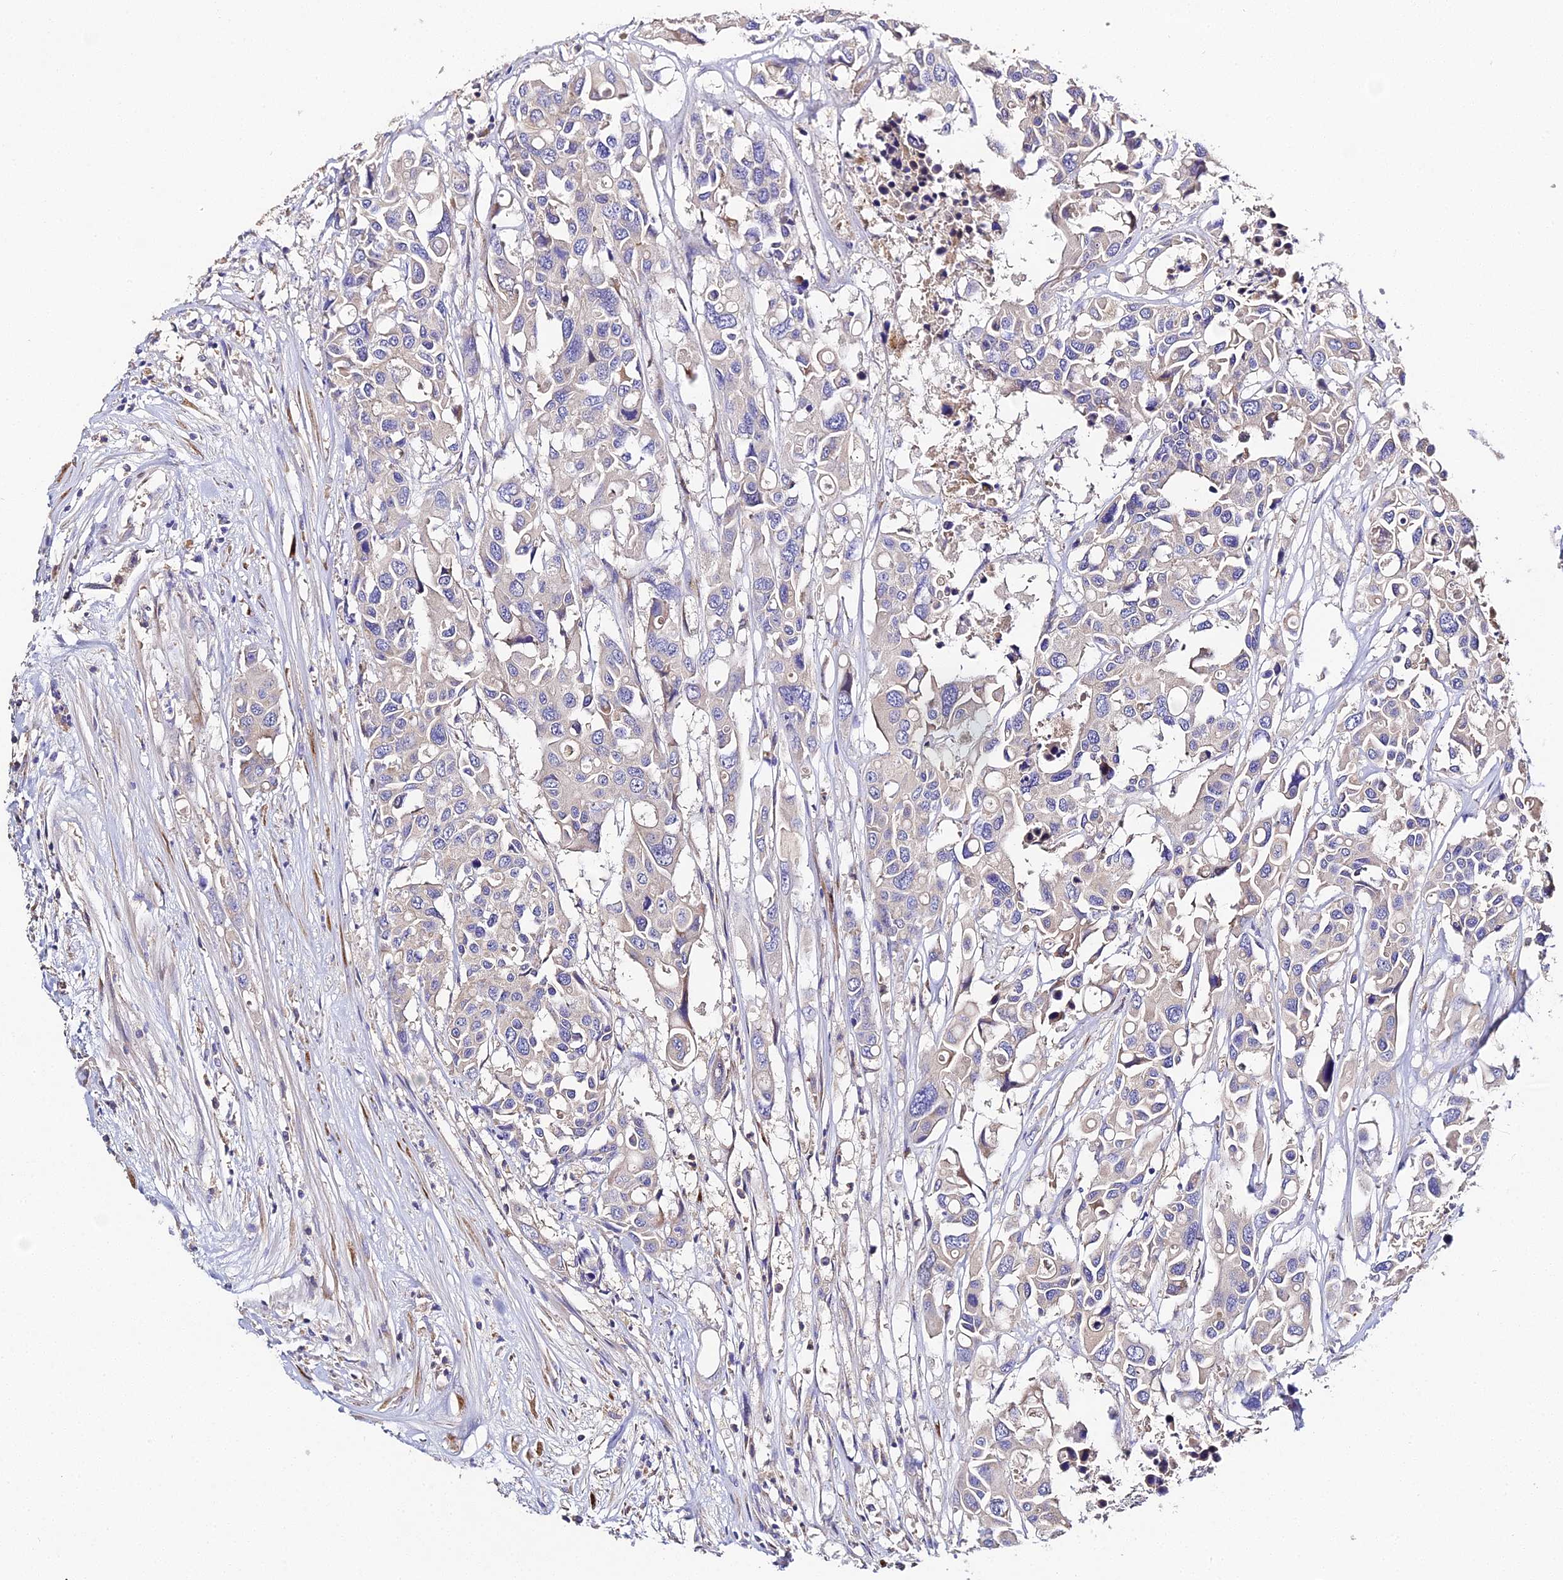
{"staining": {"intensity": "negative", "quantity": "none", "location": "none"}, "tissue": "colorectal cancer", "cell_type": "Tumor cells", "image_type": "cancer", "snomed": [{"axis": "morphology", "description": "Adenocarcinoma, NOS"}, {"axis": "topography", "description": "Colon"}], "caption": "Tumor cells are negative for protein expression in human adenocarcinoma (colorectal).", "gene": "SCX", "patient": {"sex": "male", "age": 77}}